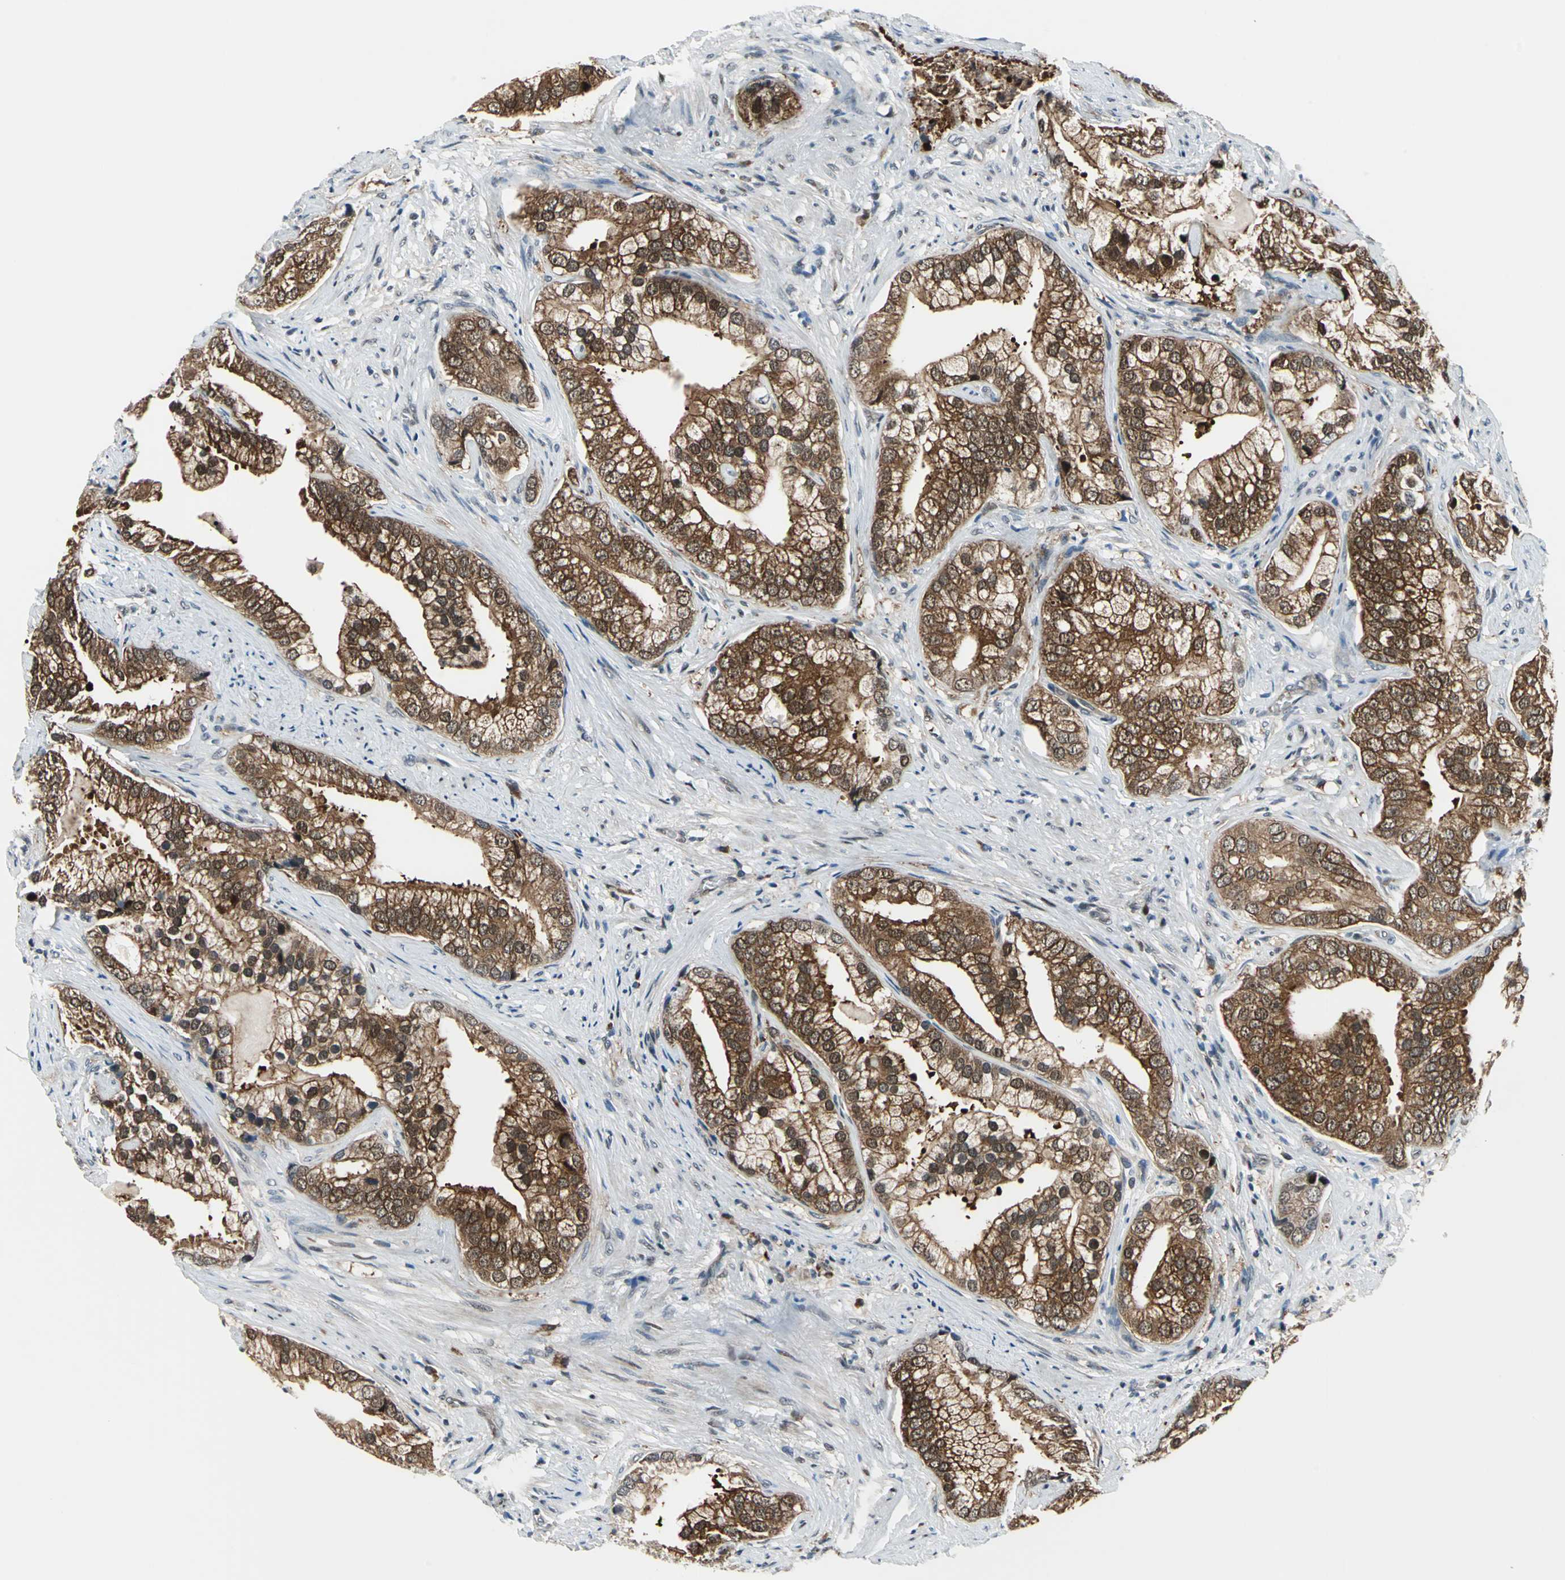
{"staining": {"intensity": "strong", "quantity": ">75%", "location": "cytoplasmic/membranous,nuclear"}, "tissue": "prostate cancer", "cell_type": "Tumor cells", "image_type": "cancer", "snomed": [{"axis": "morphology", "description": "Adenocarcinoma, Low grade"}, {"axis": "topography", "description": "Prostate"}], "caption": "Immunohistochemical staining of human low-grade adenocarcinoma (prostate) demonstrates high levels of strong cytoplasmic/membranous and nuclear staining in about >75% of tumor cells.", "gene": "POLR3K", "patient": {"sex": "male", "age": 71}}